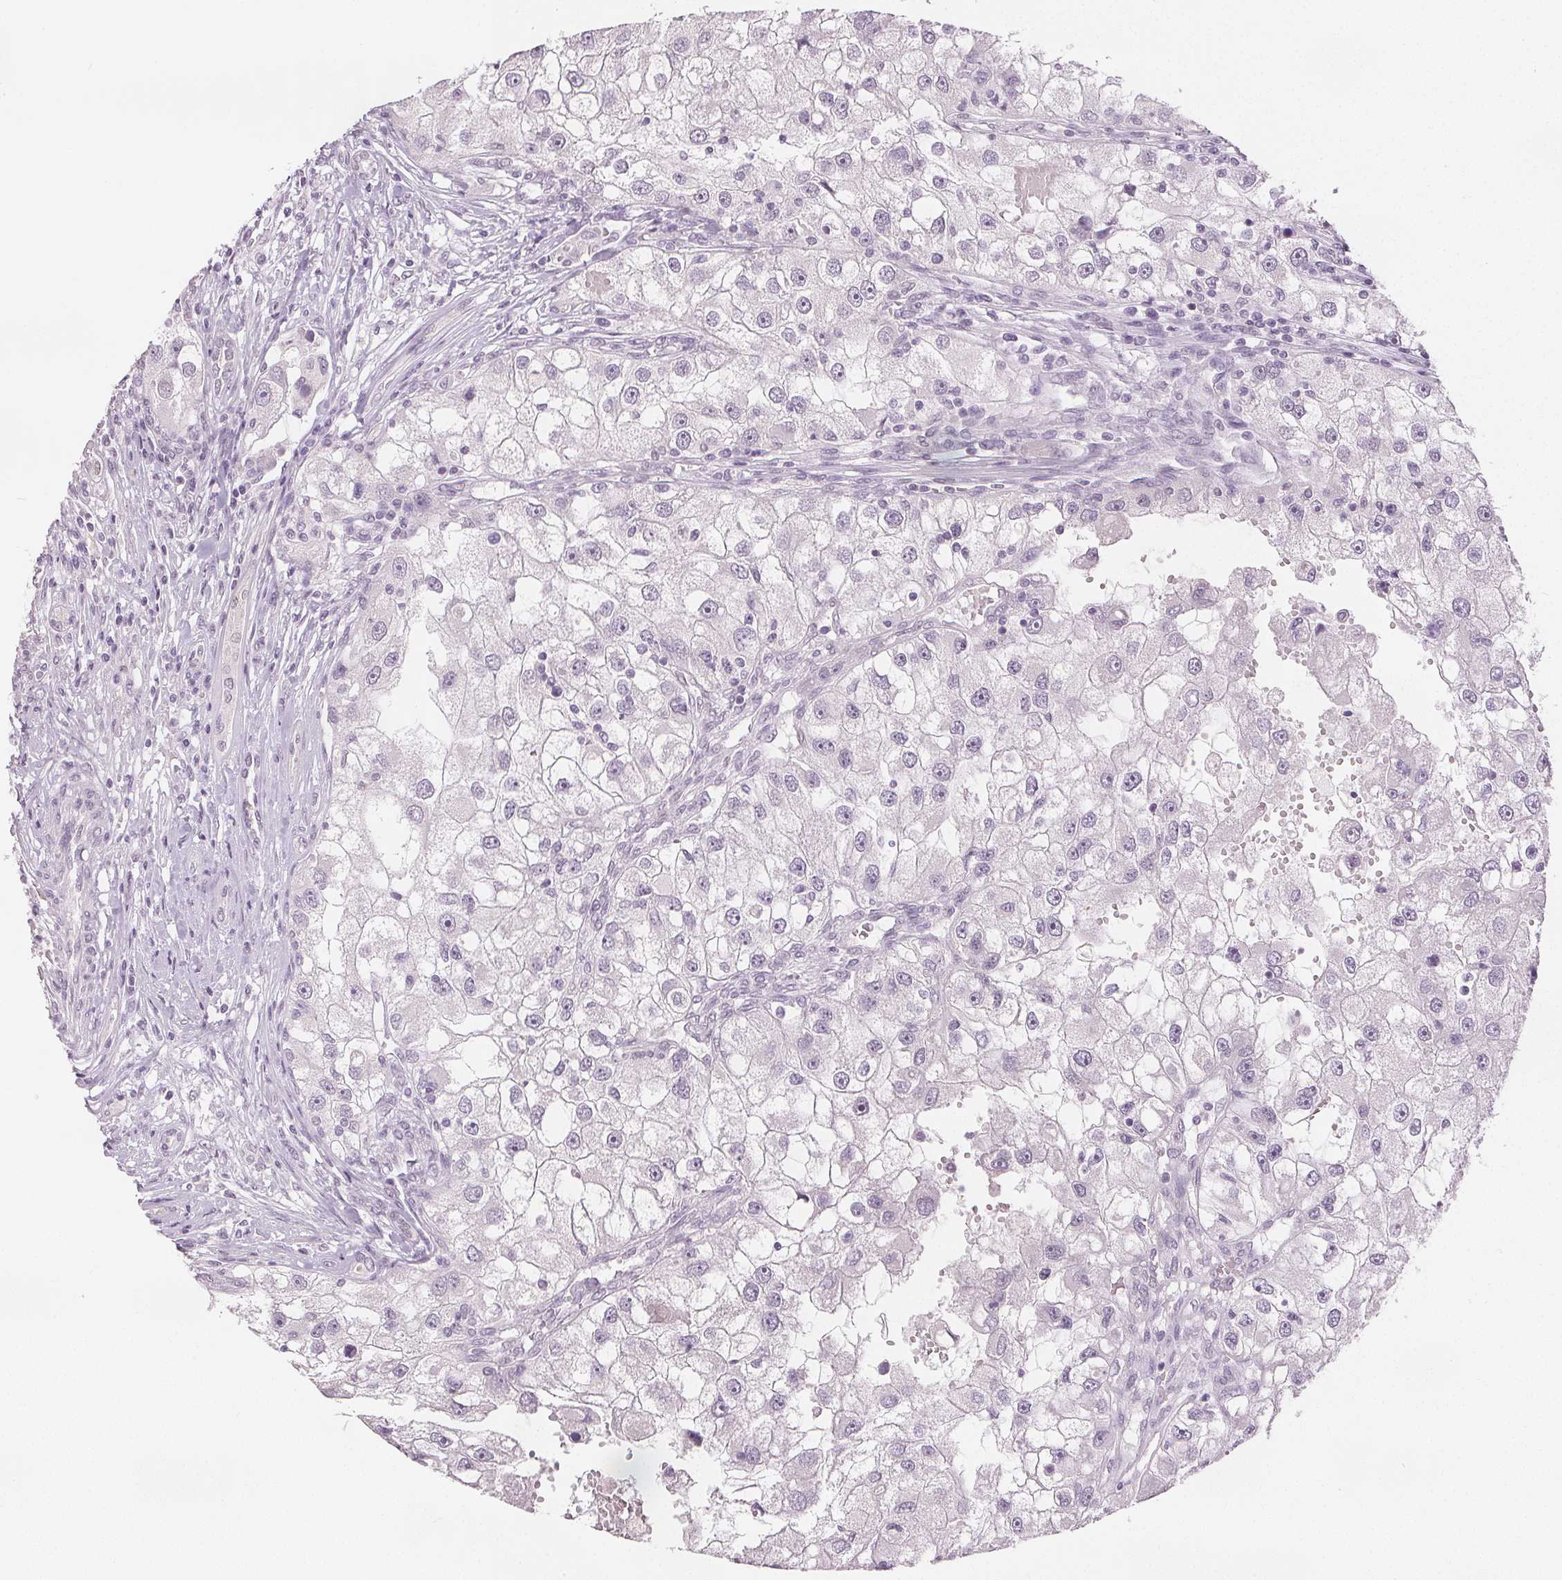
{"staining": {"intensity": "negative", "quantity": "none", "location": "none"}, "tissue": "renal cancer", "cell_type": "Tumor cells", "image_type": "cancer", "snomed": [{"axis": "morphology", "description": "Adenocarcinoma, NOS"}, {"axis": "topography", "description": "Kidney"}], "caption": "Immunohistochemistry (IHC) histopathology image of neoplastic tissue: human adenocarcinoma (renal) stained with DAB (3,3'-diaminobenzidine) displays no significant protein staining in tumor cells.", "gene": "SCGN", "patient": {"sex": "male", "age": 63}}